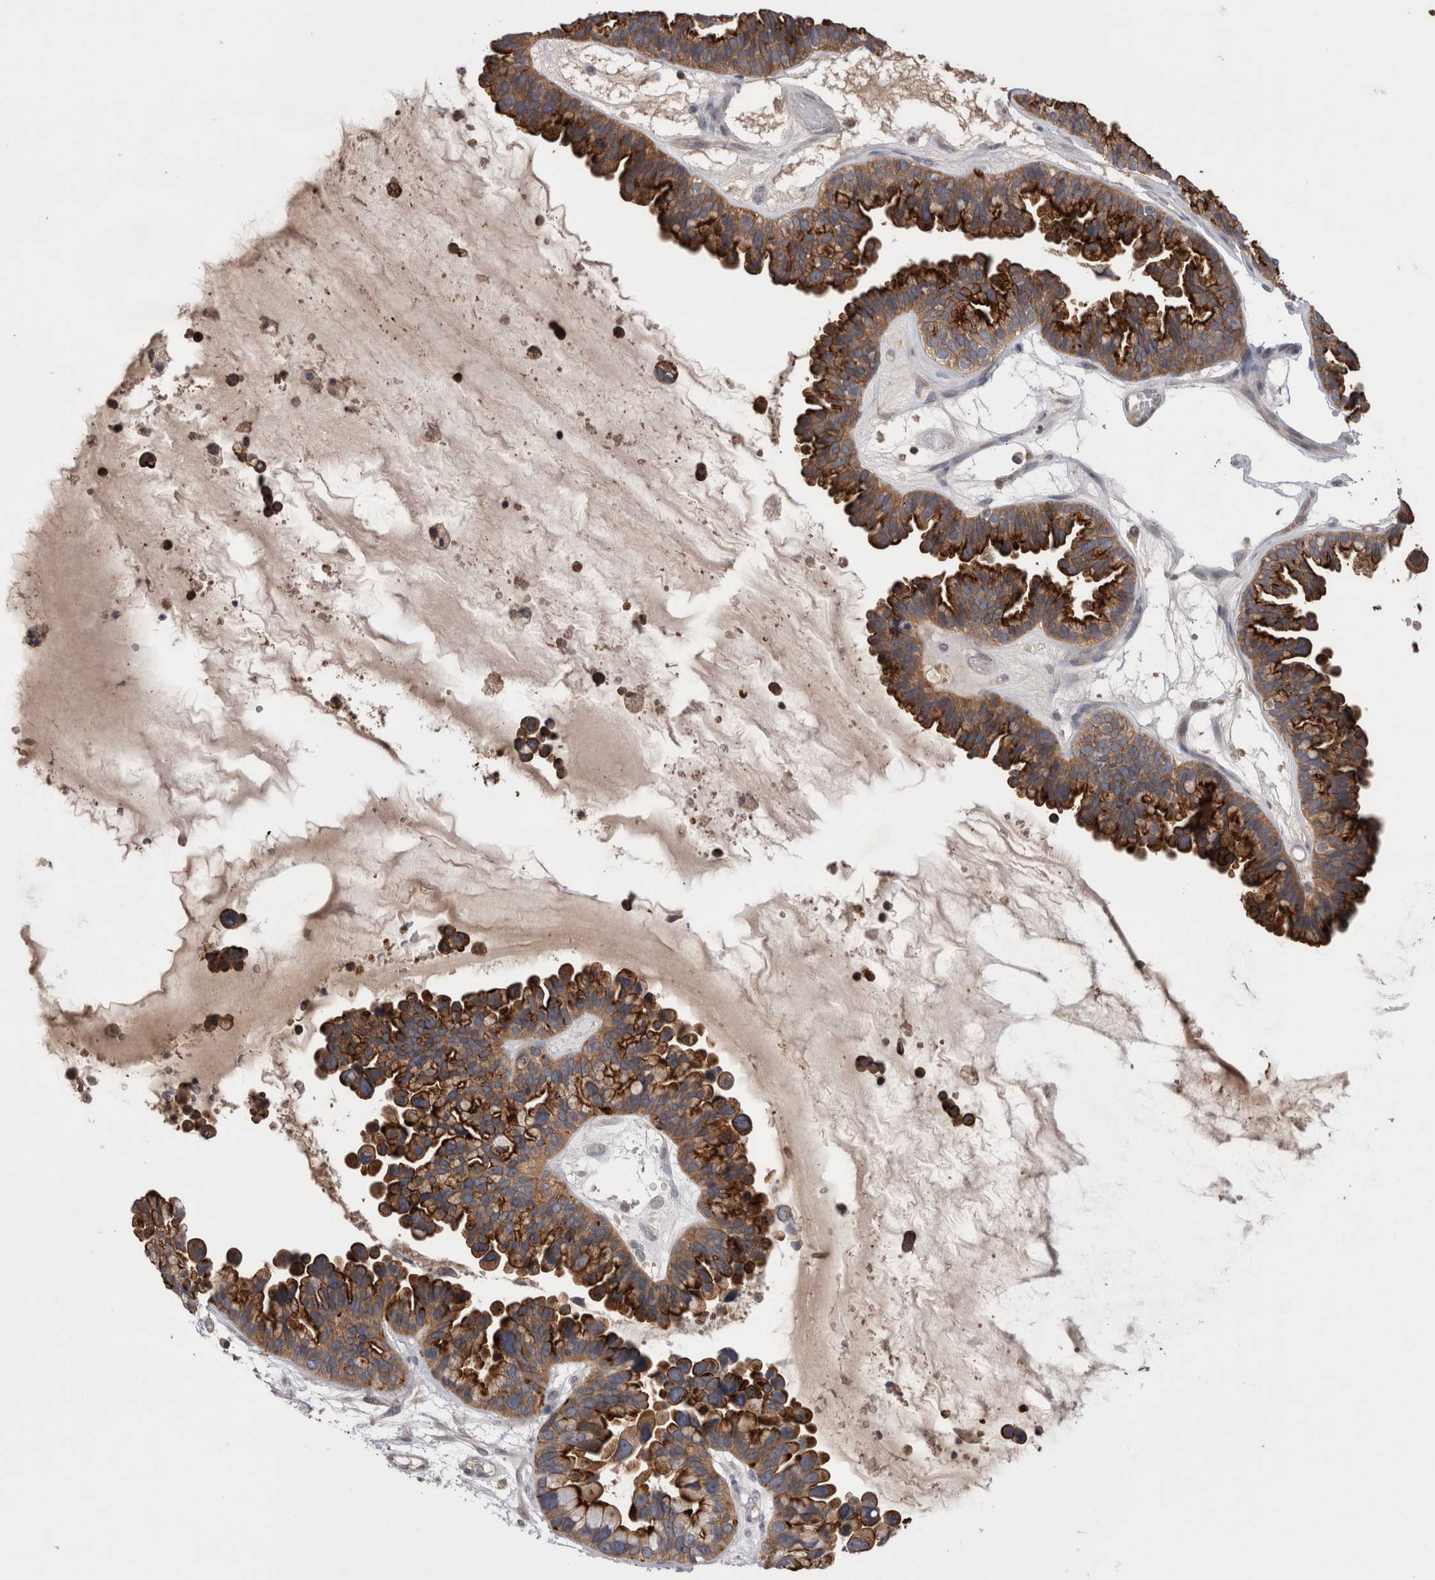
{"staining": {"intensity": "strong", "quantity": ">75%", "location": "cytoplasmic/membranous"}, "tissue": "ovarian cancer", "cell_type": "Tumor cells", "image_type": "cancer", "snomed": [{"axis": "morphology", "description": "Cystadenocarcinoma, serous, NOS"}, {"axis": "topography", "description": "Ovary"}], "caption": "A high amount of strong cytoplasmic/membranous positivity is appreciated in approximately >75% of tumor cells in ovarian serous cystadenocarcinoma tissue. (IHC, brightfield microscopy, high magnification).", "gene": "OTOR", "patient": {"sex": "female", "age": 56}}